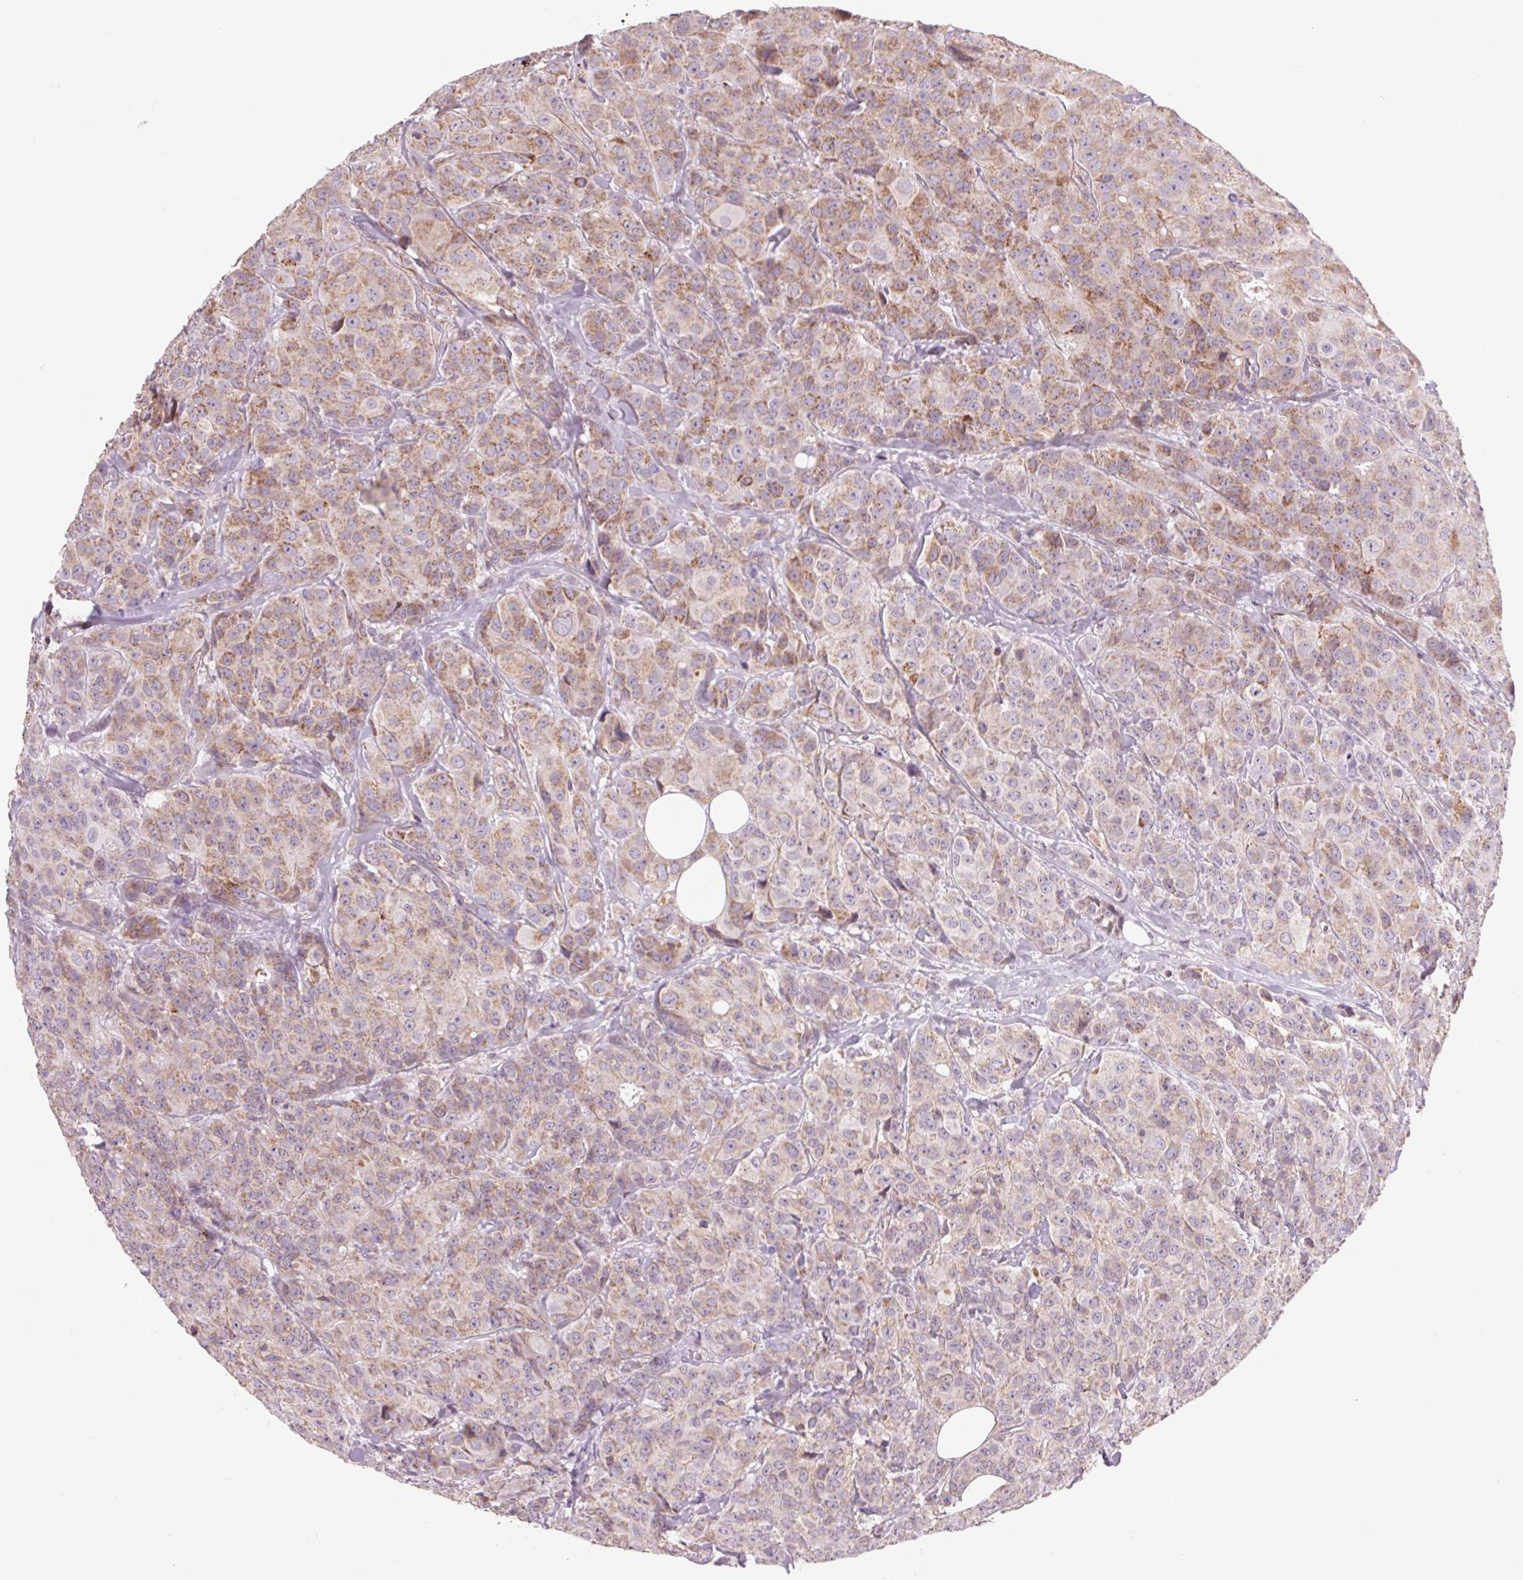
{"staining": {"intensity": "moderate", "quantity": ">75%", "location": "cytoplasmic/membranous"}, "tissue": "breast cancer", "cell_type": "Tumor cells", "image_type": "cancer", "snomed": [{"axis": "morphology", "description": "Duct carcinoma"}, {"axis": "topography", "description": "Breast"}], "caption": "The histopathology image displays a brown stain indicating the presence of a protein in the cytoplasmic/membranous of tumor cells in infiltrating ductal carcinoma (breast).", "gene": "COX6A1", "patient": {"sex": "female", "age": 43}}